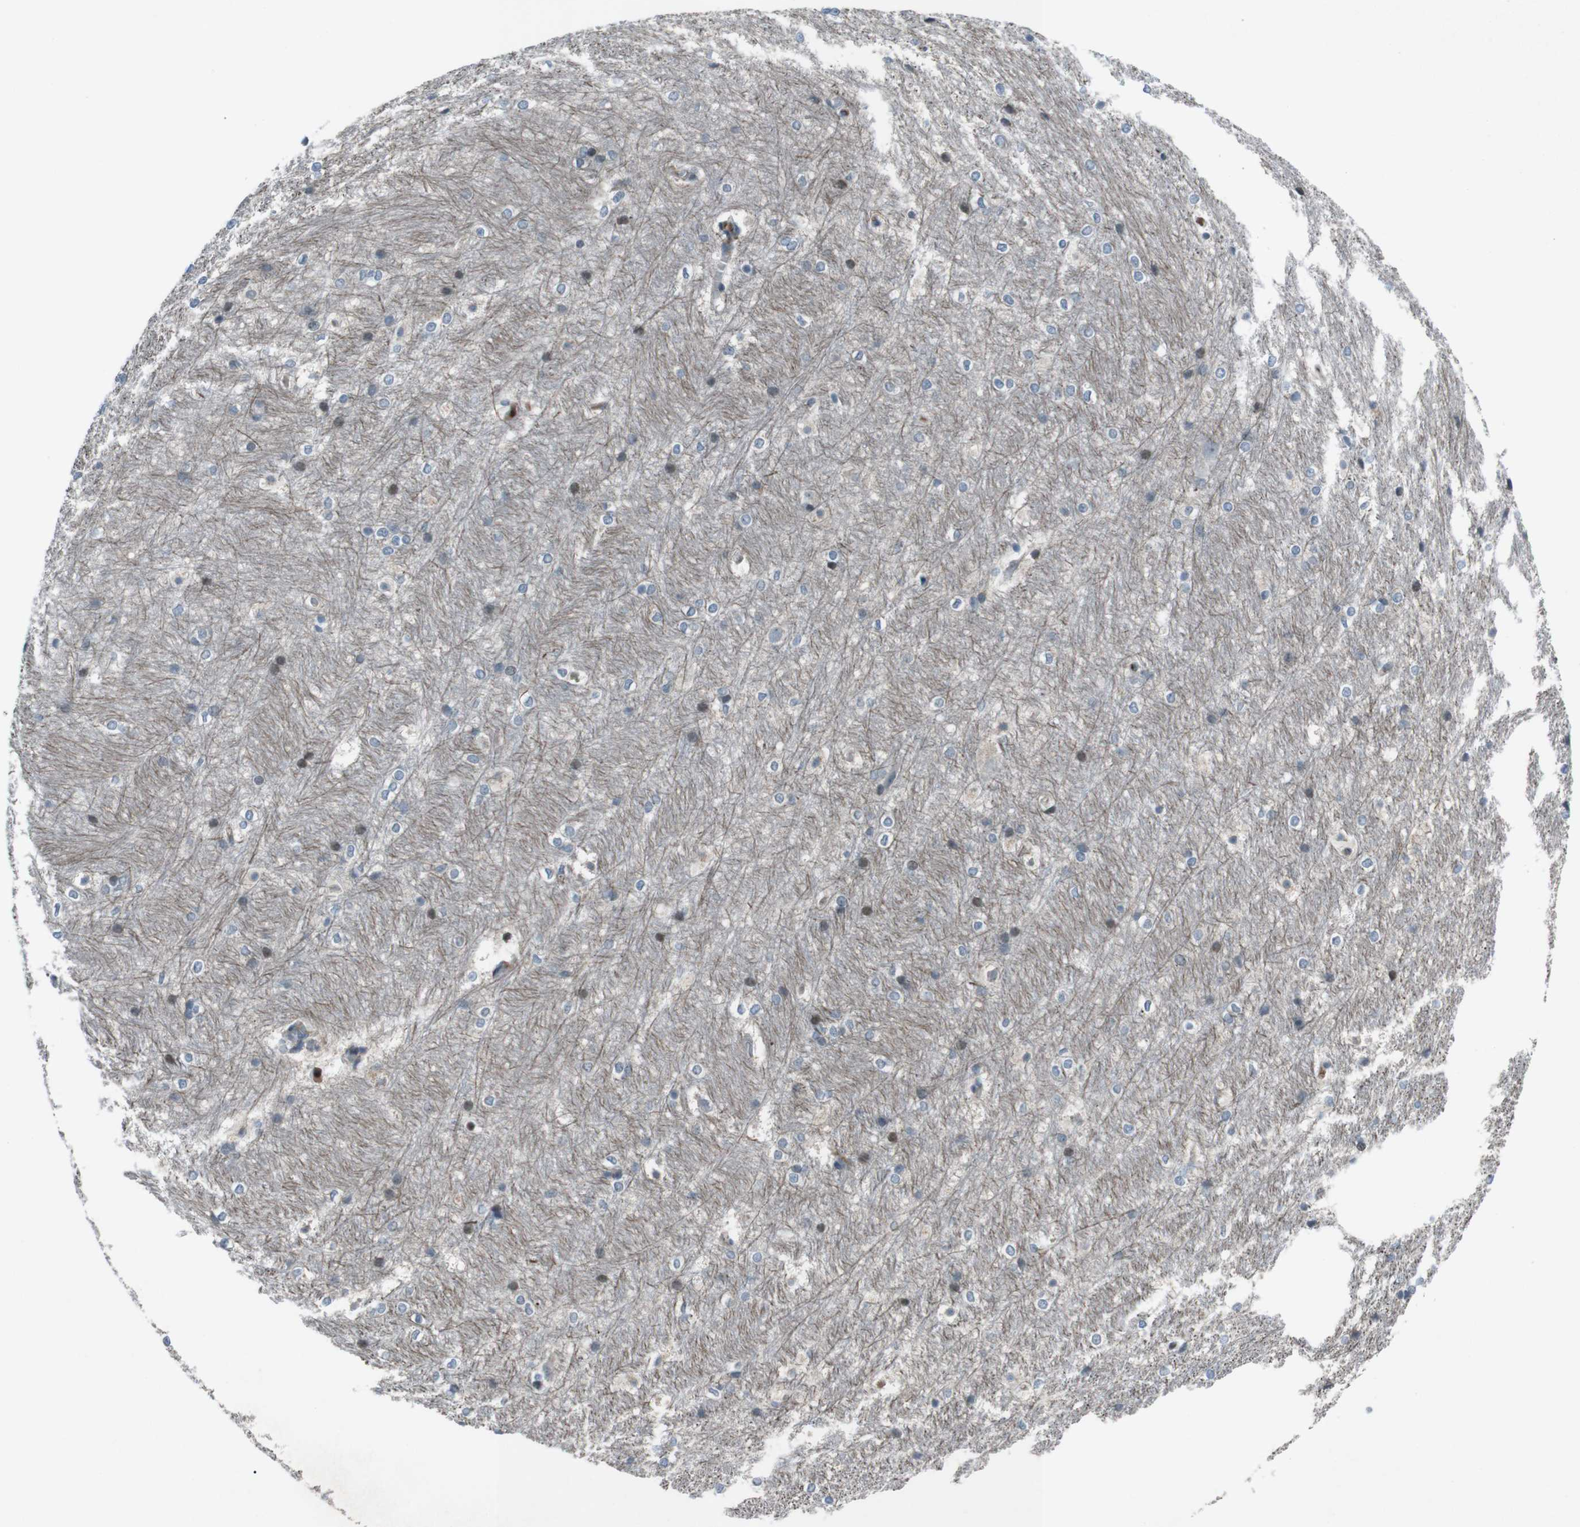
{"staining": {"intensity": "moderate", "quantity": "25%-75%", "location": "nuclear"}, "tissue": "hippocampus", "cell_type": "Glial cells", "image_type": "normal", "snomed": [{"axis": "morphology", "description": "Normal tissue, NOS"}, {"axis": "topography", "description": "Hippocampus"}], "caption": "Immunohistochemistry (IHC) micrograph of unremarkable hippocampus: human hippocampus stained using immunohistochemistry demonstrates medium levels of moderate protein expression localized specifically in the nuclear of glial cells, appearing as a nuclear brown color.", "gene": "UGT1A6", "patient": {"sex": "female", "age": 19}}